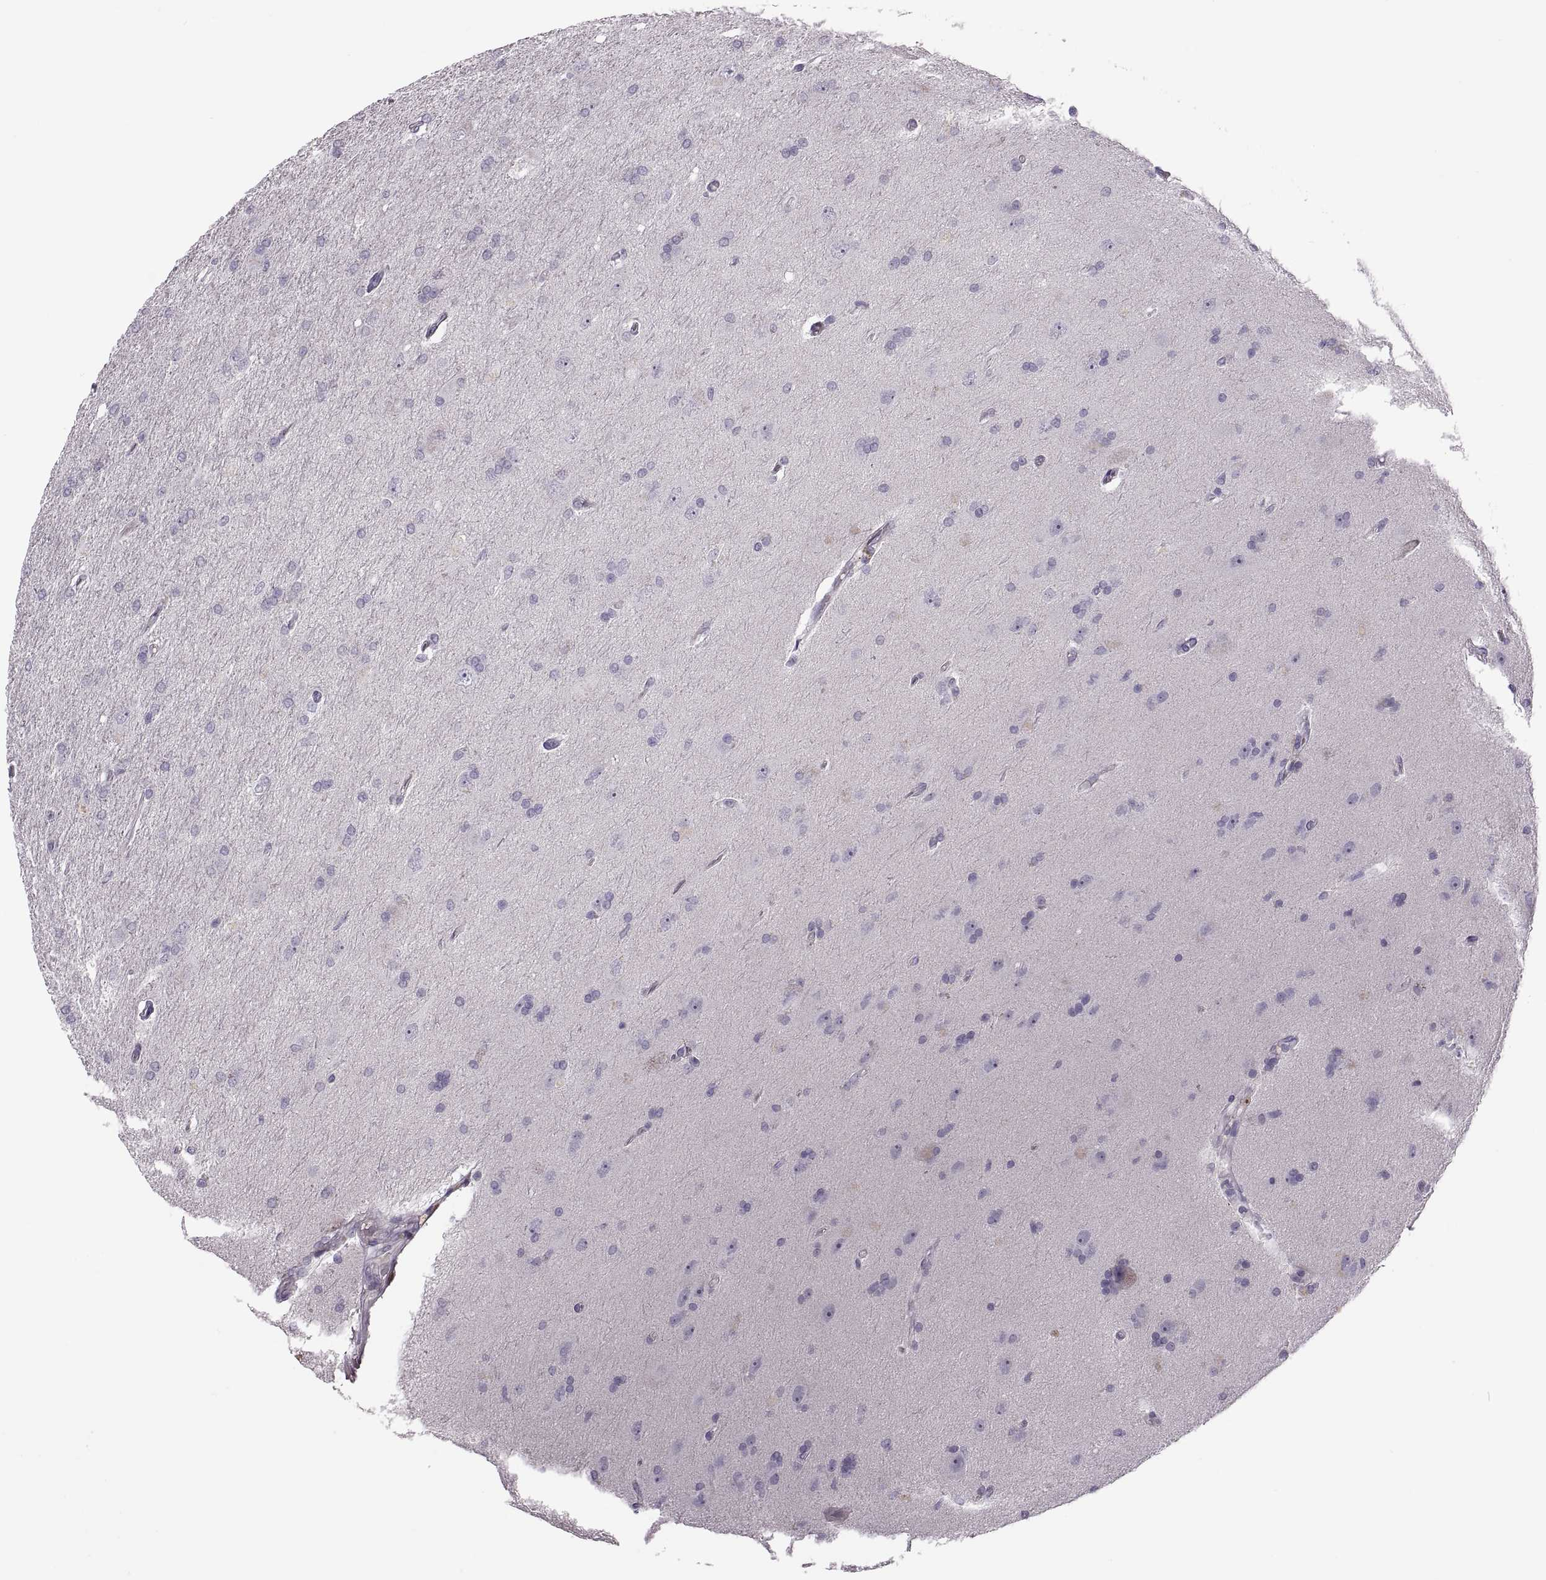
{"staining": {"intensity": "negative", "quantity": "none", "location": "none"}, "tissue": "glioma", "cell_type": "Tumor cells", "image_type": "cancer", "snomed": [{"axis": "morphology", "description": "Glioma, malignant, High grade"}, {"axis": "topography", "description": "Cerebral cortex"}], "caption": "This is an IHC histopathology image of glioma. There is no expression in tumor cells.", "gene": "RSPH6A", "patient": {"sex": "male", "age": 70}}